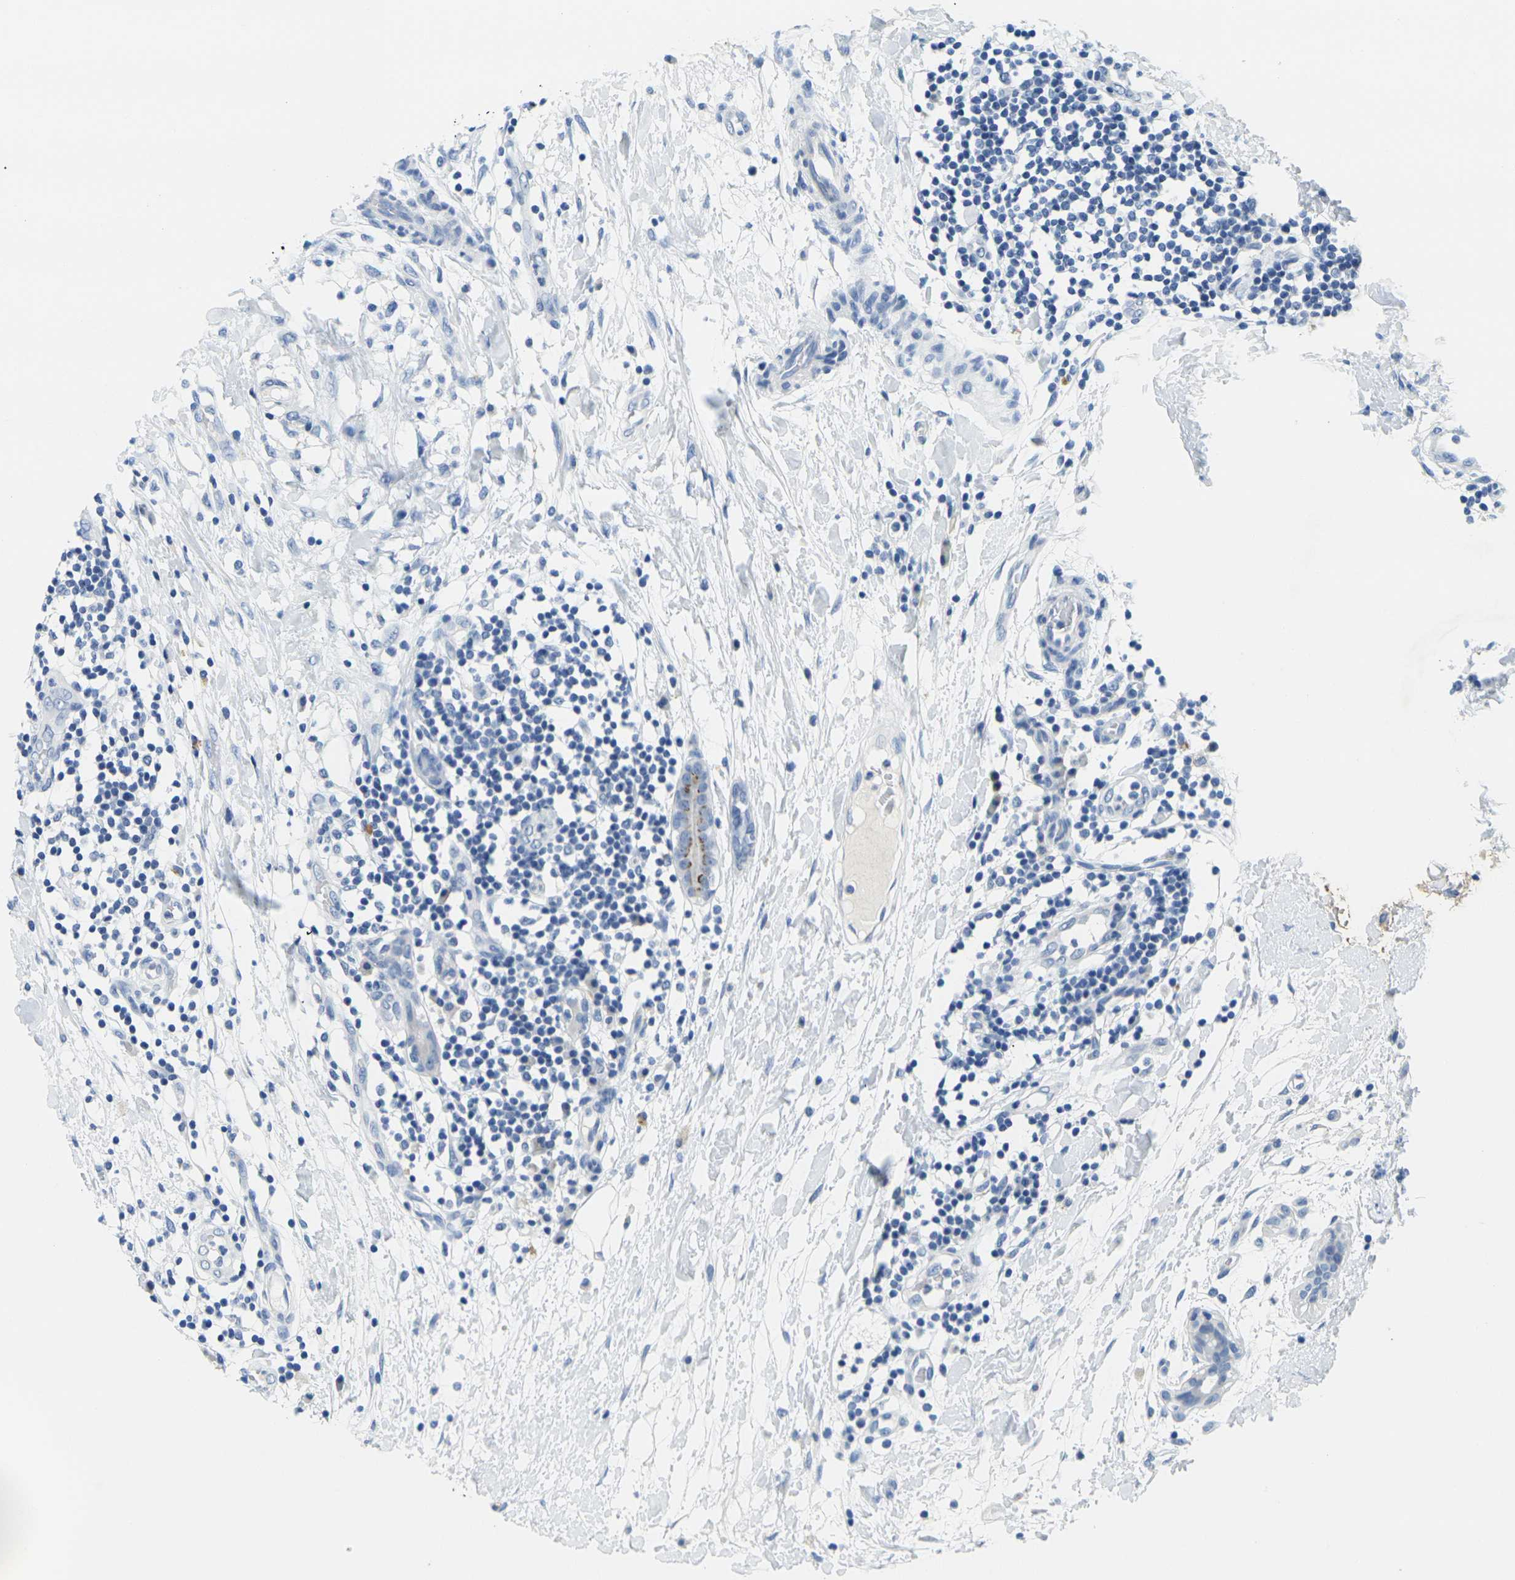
{"staining": {"intensity": "negative", "quantity": "none", "location": "none"}, "tissue": "breast cancer", "cell_type": "Tumor cells", "image_type": "cancer", "snomed": [{"axis": "morphology", "description": "Duct carcinoma"}, {"axis": "topography", "description": "Breast"}], "caption": "Immunohistochemical staining of human breast cancer demonstrates no significant positivity in tumor cells.", "gene": "FAM3D", "patient": {"sex": "female", "age": 40}}